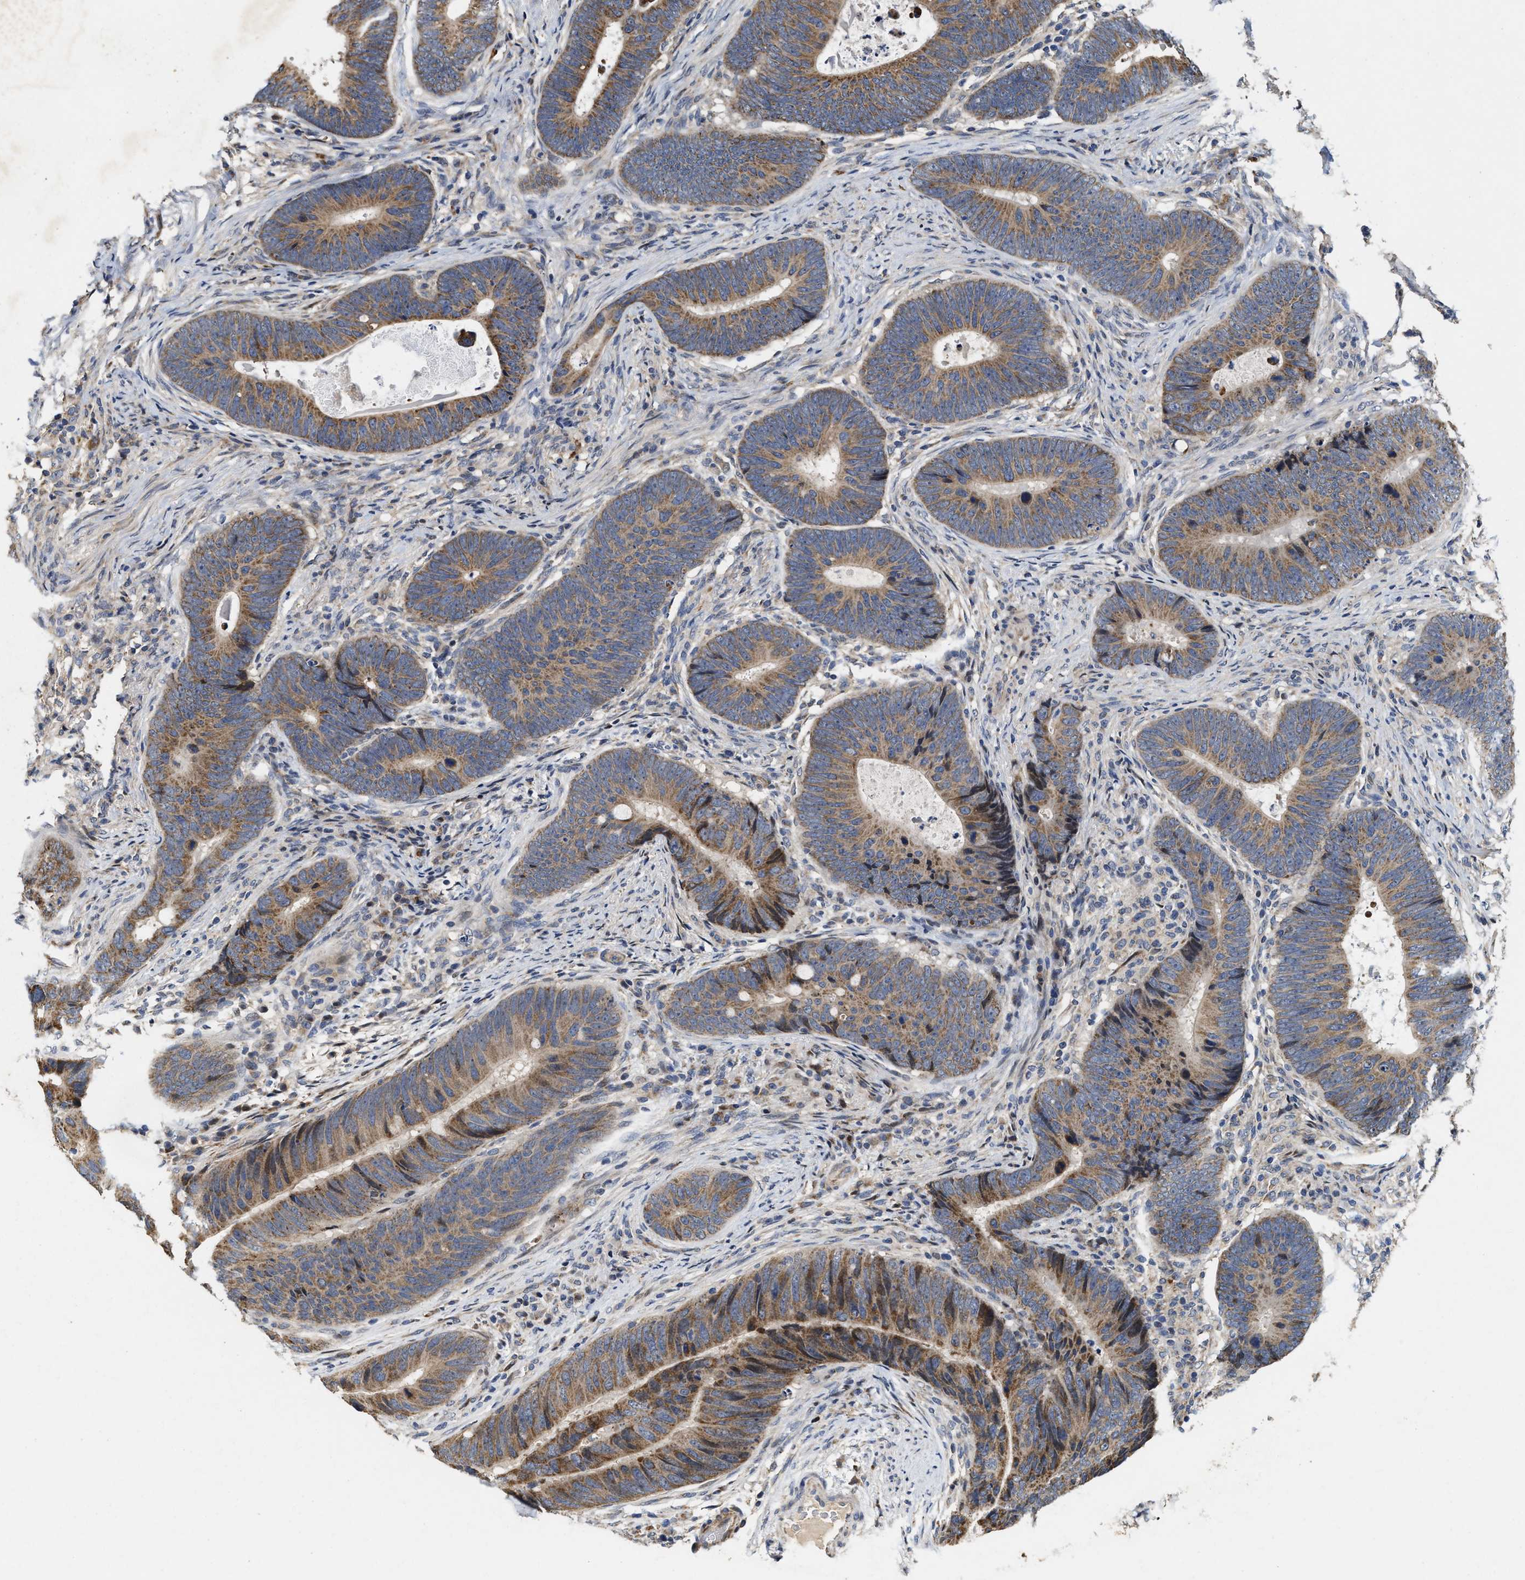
{"staining": {"intensity": "moderate", "quantity": ">75%", "location": "cytoplasmic/membranous"}, "tissue": "colorectal cancer", "cell_type": "Tumor cells", "image_type": "cancer", "snomed": [{"axis": "morphology", "description": "Adenocarcinoma, NOS"}, {"axis": "topography", "description": "Colon"}], "caption": "Immunohistochemistry image of human colorectal cancer stained for a protein (brown), which displays medium levels of moderate cytoplasmic/membranous staining in approximately >75% of tumor cells.", "gene": "SCYL2", "patient": {"sex": "male", "age": 56}}